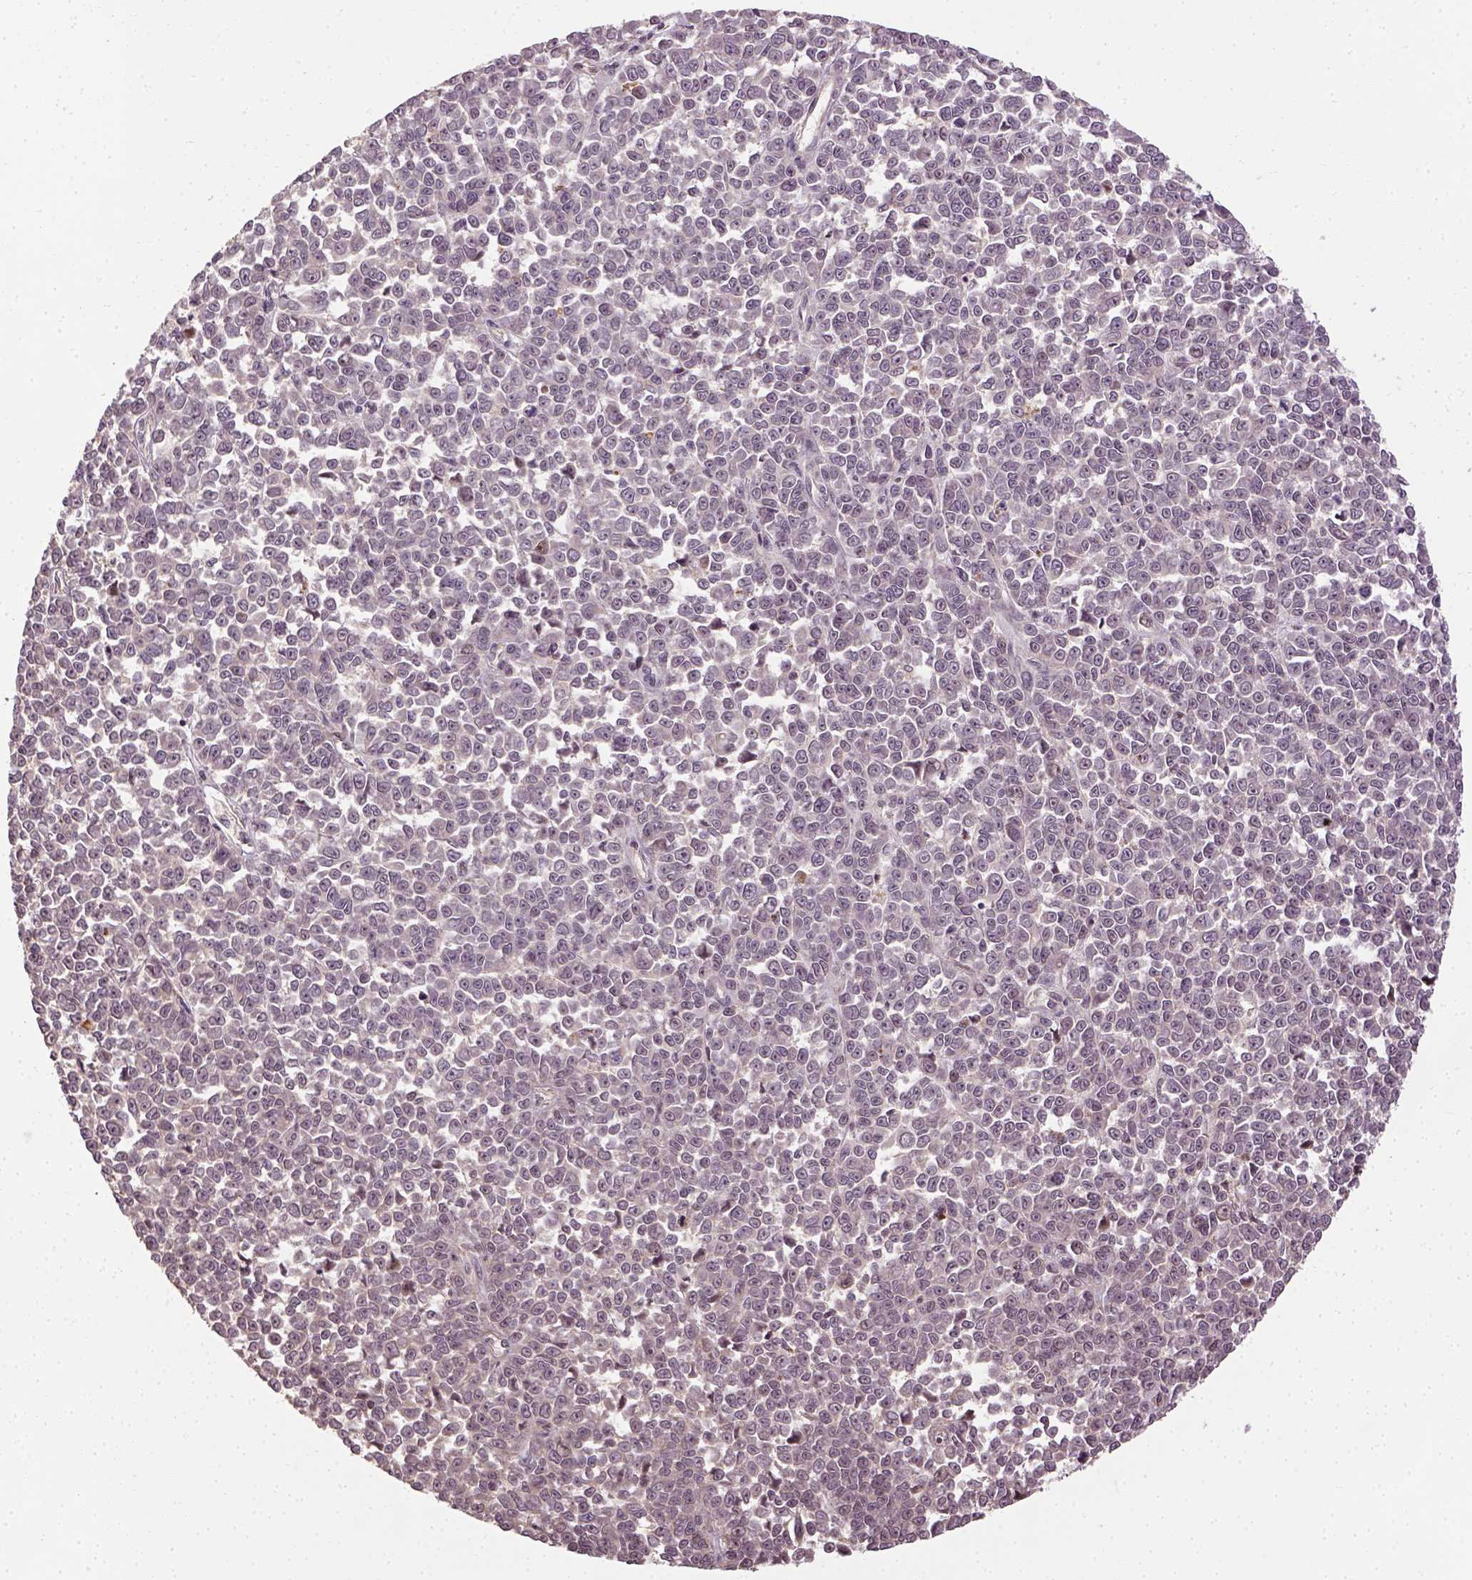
{"staining": {"intensity": "negative", "quantity": "none", "location": "none"}, "tissue": "melanoma", "cell_type": "Tumor cells", "image_type": "cancer", "snomed": [{"axis": "morphology", "description": "Malignant melanoma, NOS"}, {"axis": "topography", "description": "Skin"}], "caption": "DAB immunohistochemical staining of human malignant melanoma displays no significant positivity in tumor cells.", "gene": "VEGFA", "patient": {"sex": "female", "age": 95}}